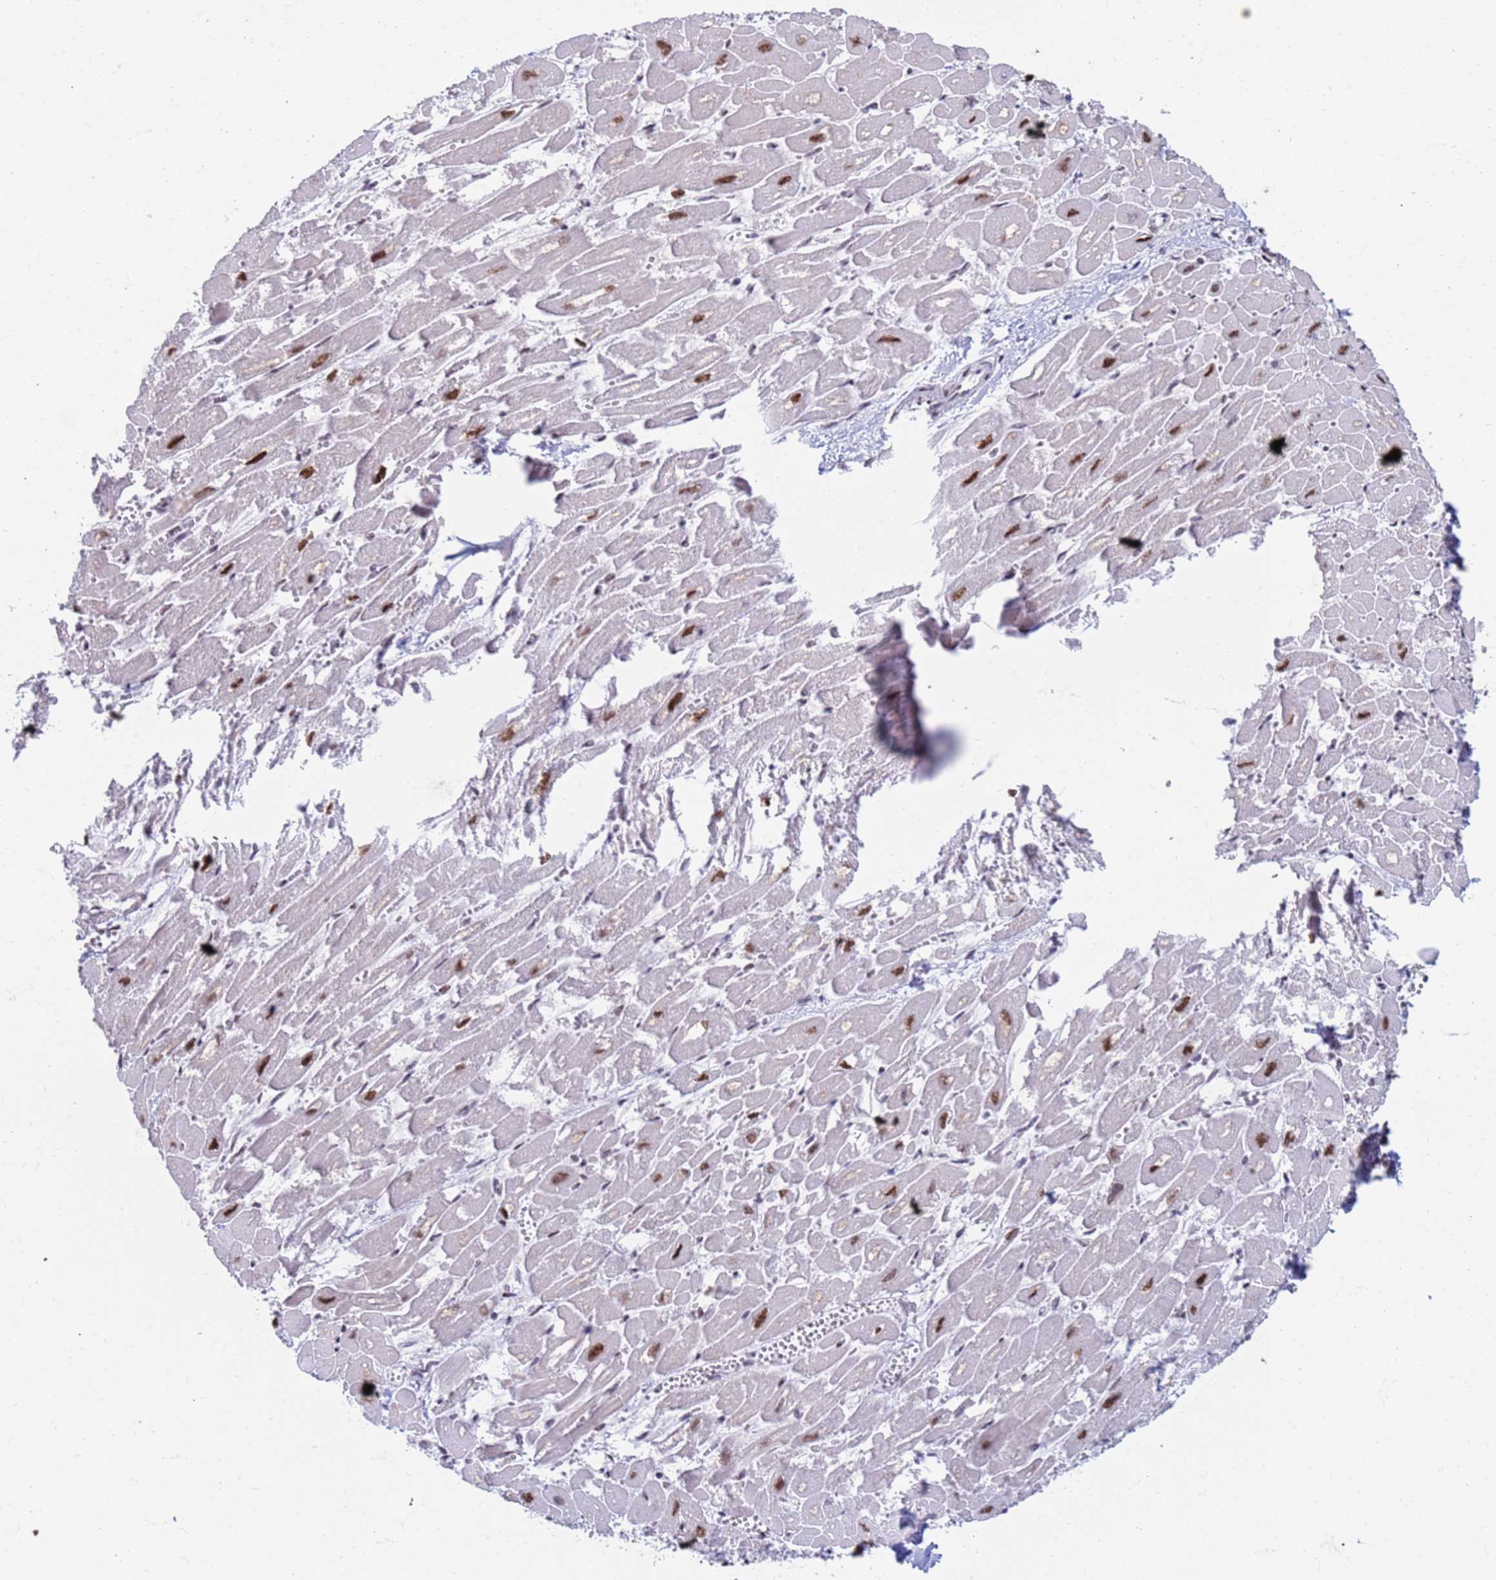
{"staining": {"intensity": "moderate", "quantity": "25%-75%", "location": "nuclear"}, "tissue": "heart muscle", "cell_type": "Cardiomyocytes", "image_type": "normal", "snomed": [{"axis": "morphology", "description": "Normal tissue, NOS"}, {"axis": "topography", "description": "Heart"}], "caption": "Cardiomyocytes reveal medium levels of moderate nuclear positivity in about 25%-75% of cells in benign heart muscle.", "gene": "FAM170B", "patient": {"sex": "male", "age": 54}}